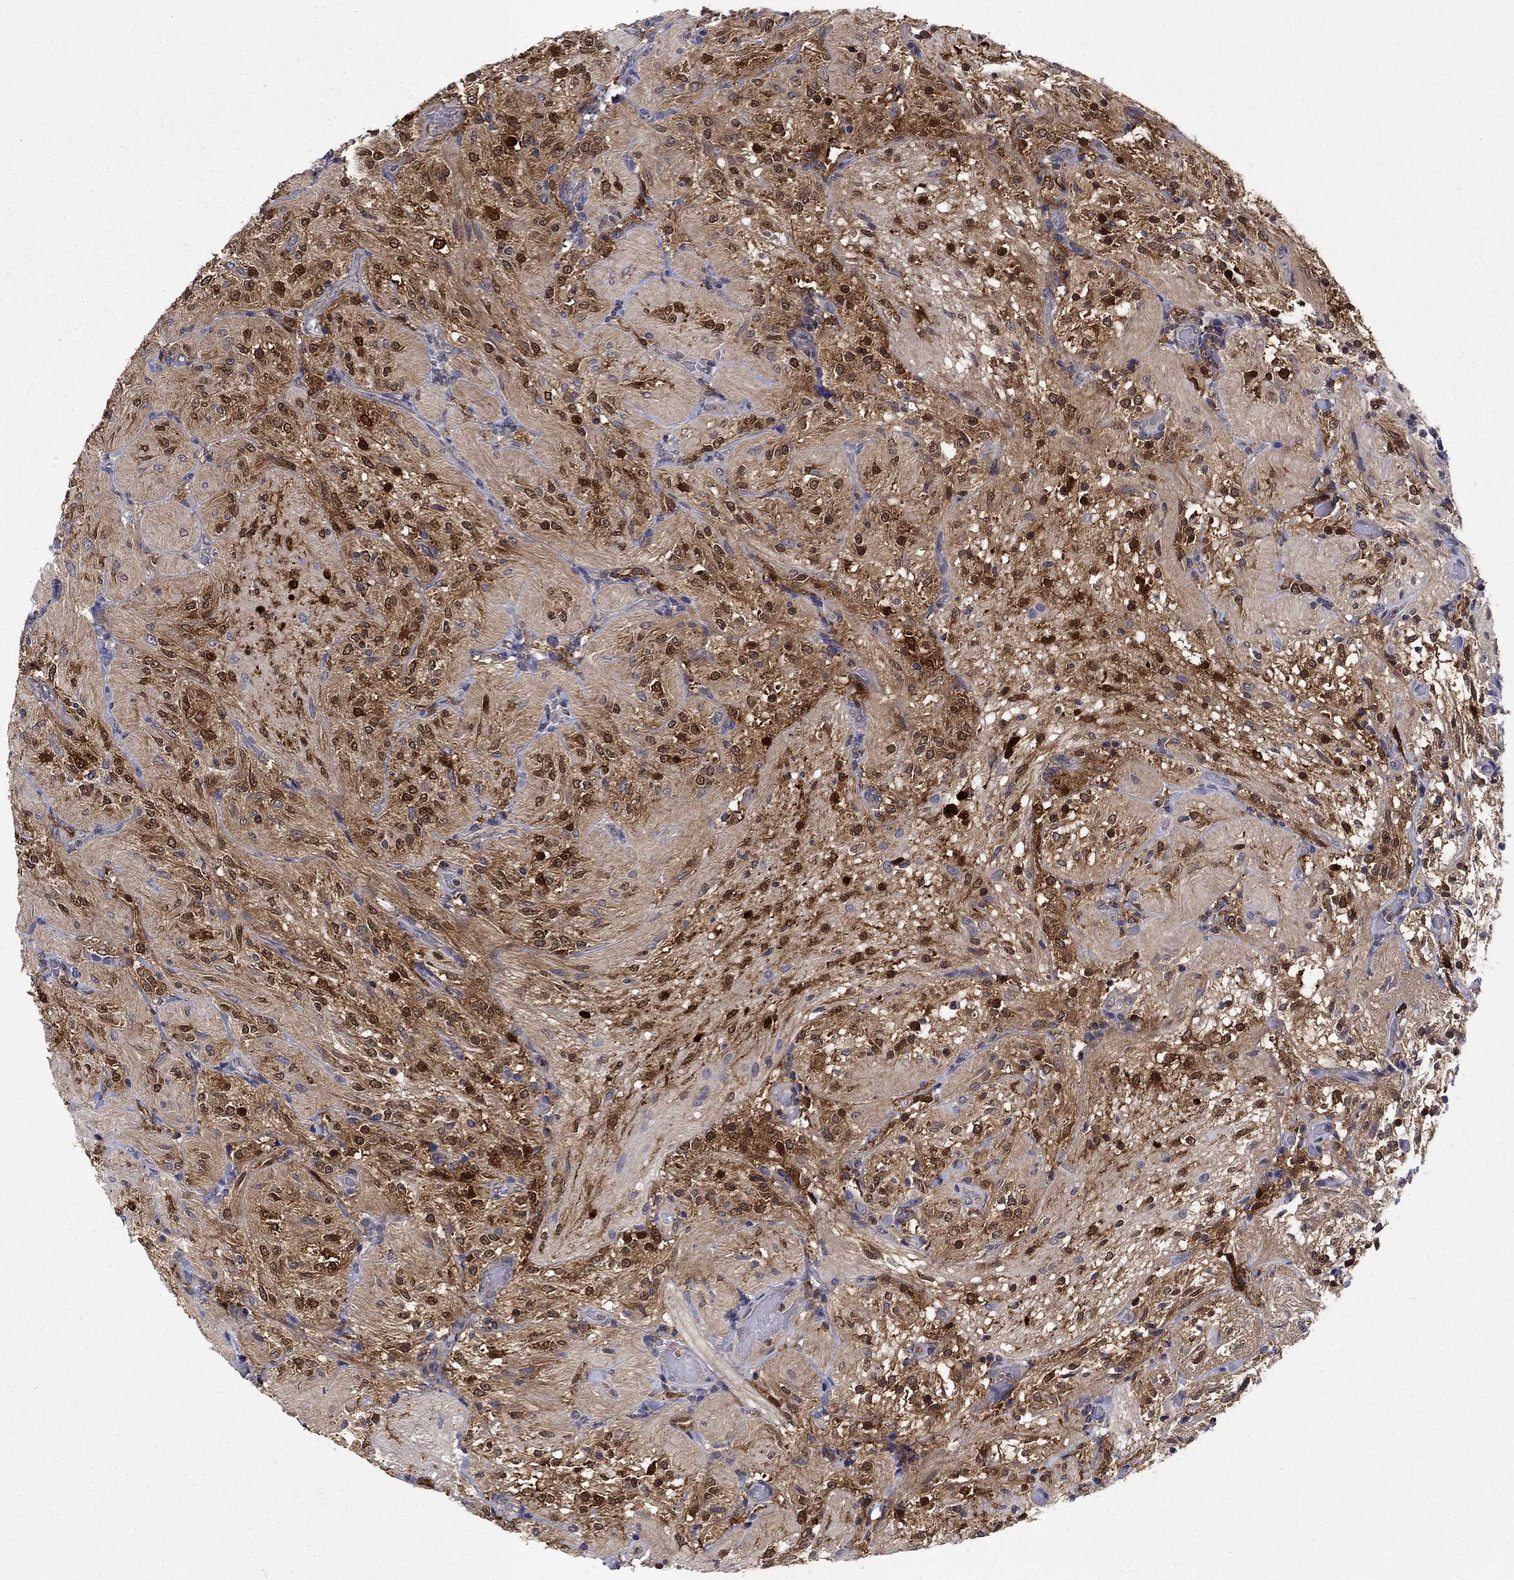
{"staining": {"intensity": "moderate", "quantity": ">75%", "location": "cytoplasmic/membranous,nuclear"}, "tissue": "glioma", "cell_type": "Tumor cells", "image_type": "cancer", "snomed": [{"axis": "morphology", "description": "Glioma, malignant, Low grade"}, {"axis": "topography", "description": "Brain"}], "caption": "Immunohistochemical staining of human glioma displays medium levels of moderate cytoplasmic/membranous and nuclear positivity in approximately >75% of tumor cells.", "gene": "GLTP", "patient": {"sex": "male", "age": 3}}